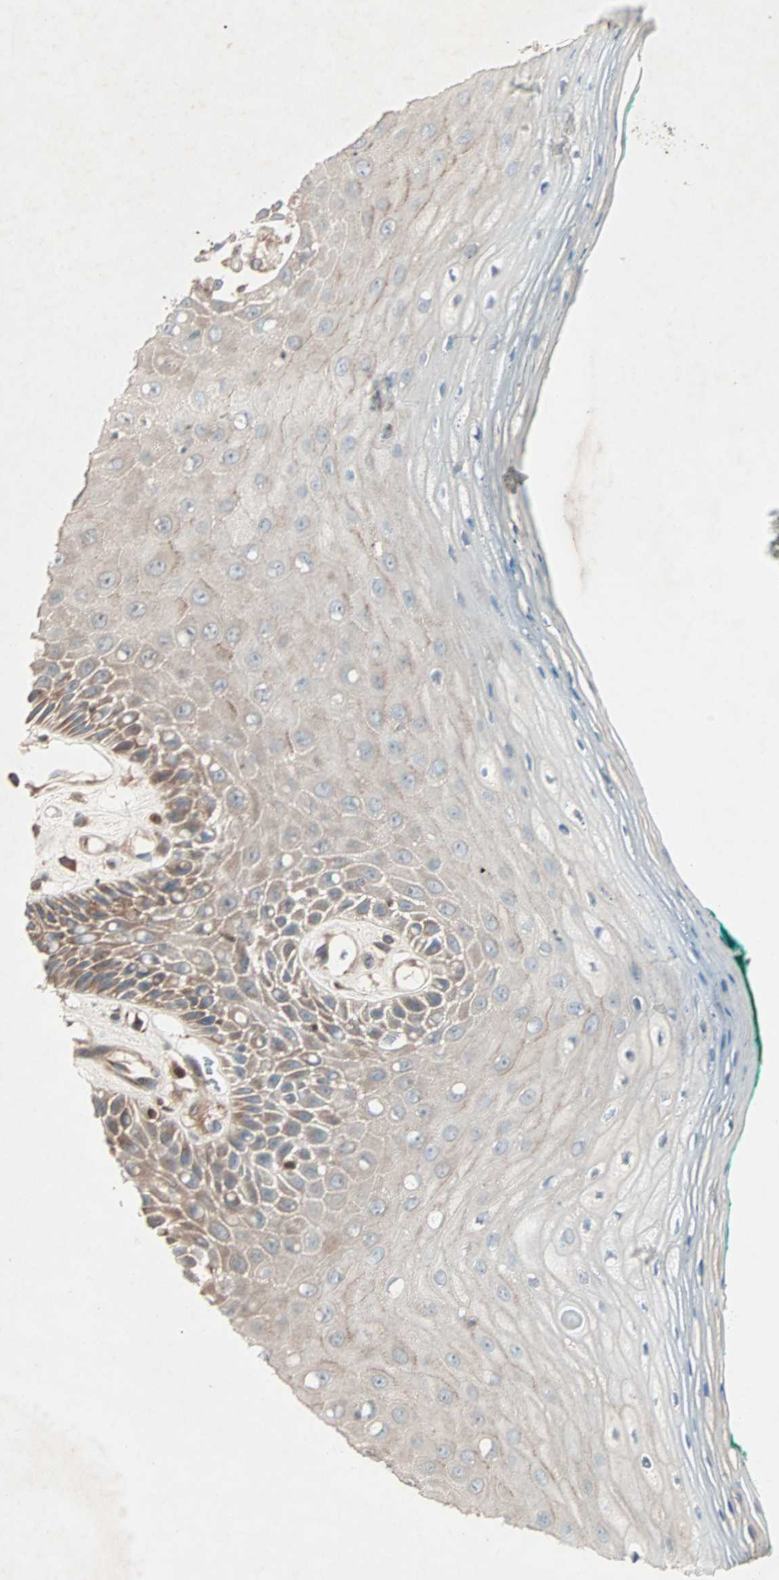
{"staining": {"intensity": "moderate", "quantity": "<25%", "location": "cytoplasmic/membranous"}, "tissue": "oral mucosa", "cell_type": "Squamous epithelial cells", "image_type": "normal", "snomed": [{"axis": "morphology", "description": "Normal tissue, NOS"}, {"axis": "morphology", "description": "Squamous cell carcinoma, NOS"}, {"axis": "topography", "description": "Skeletal muscle"}, {"axis": "topography", "description": "Oral tissue"}, {"axis": "topography", "description": "Head-Neck"}], "caption": "A low amount of moderate cytoplasmic/membranous positivity is present in about <25% of squamous epithelial cells in benign oral mucosa. (brown staining indicates protein expression, while blue staining denotes nuclei).", "gene": "SDSL", "patient": {"sex": "female", "age": 84}}